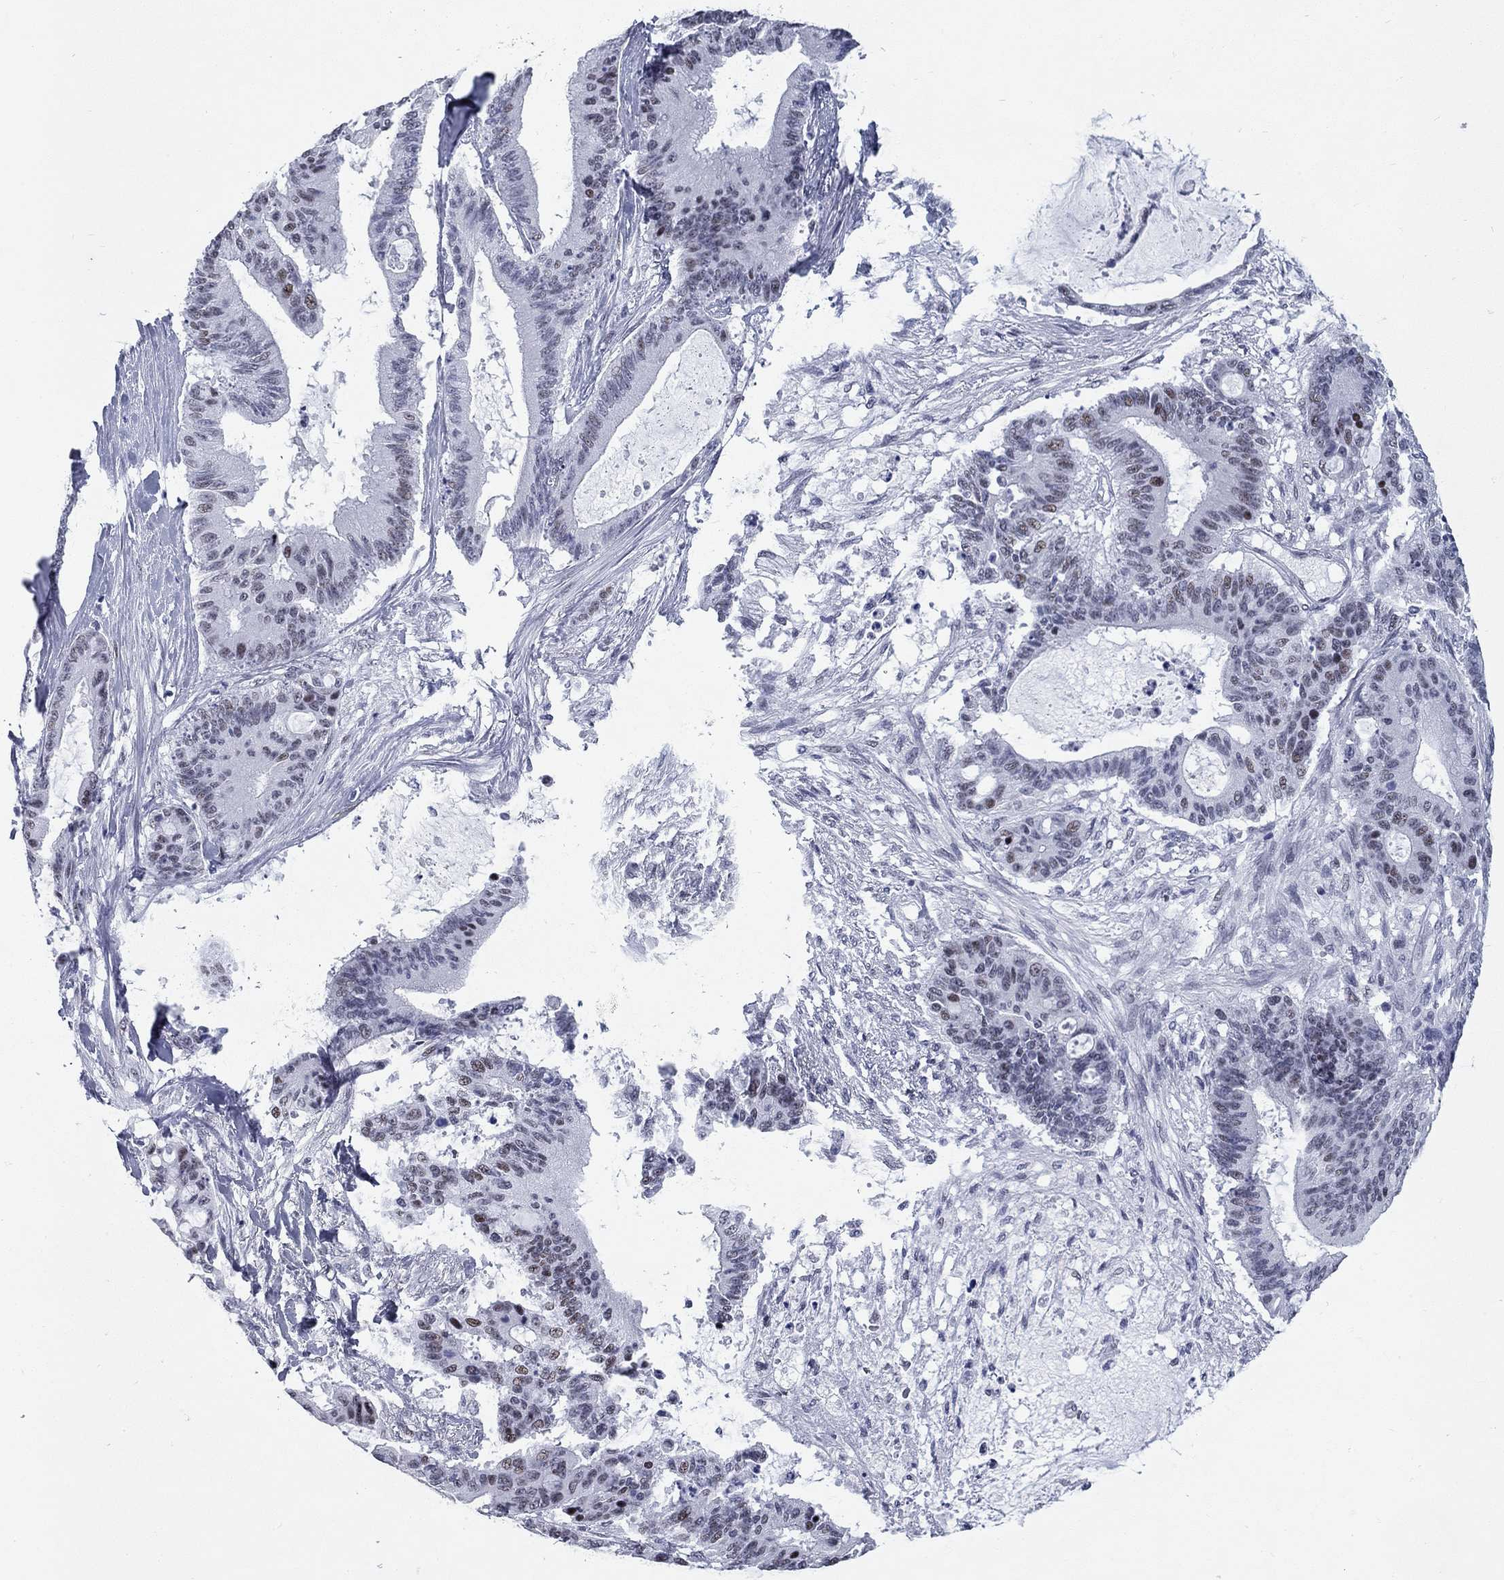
{"staining": {"intensity": "moderate", "quantity": "<25%", "location": "nuclear"}, "tissue": "liver cancer", "cell_type": "Tumor cells", "image_type": "cancer", "snomed": [{"axis": "morphology", "description": "Normal tissue, NOS"}, {"axis": "morphology", "description": "Cholangiocarcinoma"}, {"axis": "topography", "description": "Liver"}, {"axis": "topography", "description": "Peripheral nerve tissue"}], "caption": "Protein expression analysis of human liver cancer reveals moderate nuclear expression in about <25% of tumor cells. The staining was performed using DAB (3,3'-diaminobenzidine), with brown indicating positive protein expression. Nuclei are stained blue with hematoxylin.", "gene": "ASF1B", "patient": {"sex": "female", "age": 73}}